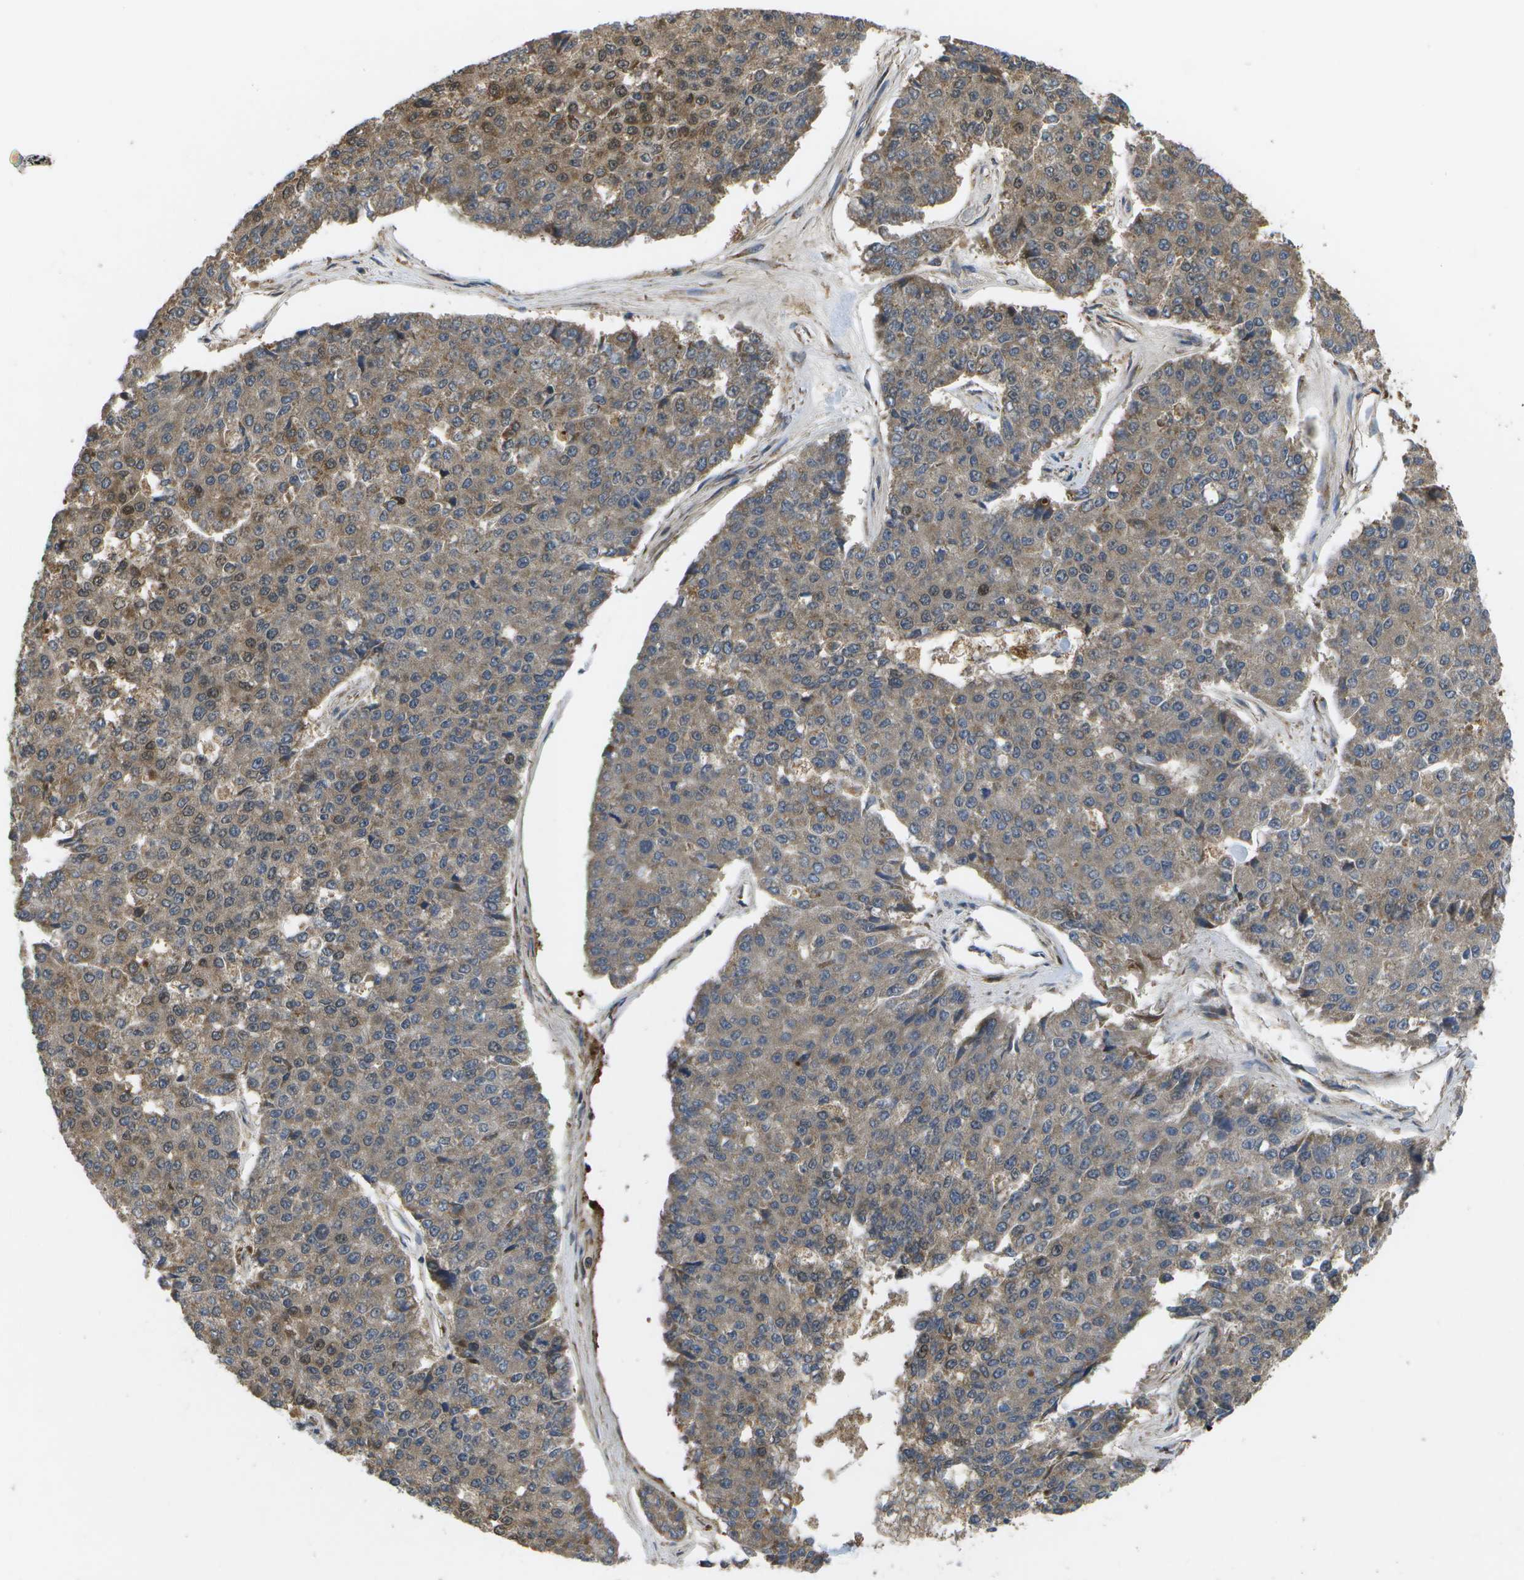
{"staining": {"intensity": "moderate", "quantity": ">75%", "location": "cytoplasmic/membranous,nuclear"}, "tissue": "pancreatic cancer", "cell_type": "Tumor cells", "image_type": "cancer", "snomed": [{"axis": "morphology", "description": "Adenocarcinoma, NOS"}, {"axis": "topography", "description": "Pancreas"}], "caption": "The image reveals immunohistochemical staining of pancreatic cancer (adenocarcinoma). There is moderate cytoplasmic/membranous and nuclear positivity is present in approximately >75% of tumor cells.", "gene": "HADHA", "patient": {"sex": "male", "age": 50}}